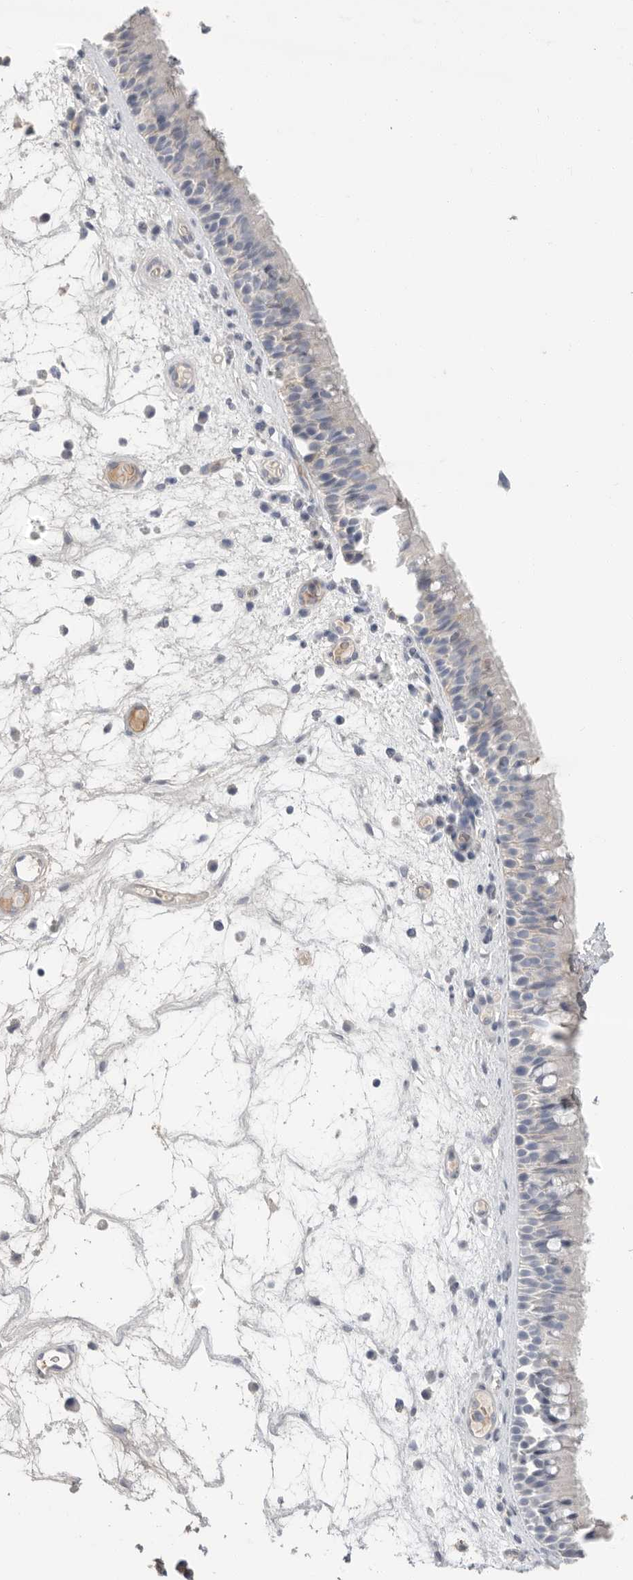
{"staining": {"intensity": "negative", "quantity": "none", "location": "none"}, "tissue": "nasopharynx", "cell_type": "Respiratory epithelial cells", "image_type": "normal", "snomed": [{"axis": "morphology", "description": "Normal tissue, NOS"}, {"axis": "morphology", "description": "Inflammation, NOS"}, {"axis": "morphology", "description": "Malignant melanoma, Metastatic site"}, {"axis": "topography", "description": "Nasopharynx"}], "caption": "Immunohistochemistry (IHC) image of normal human nasopharynx stained for a protein (brown), which reveals no positivity in respiratory epithelial cells.", "gene": "APOA2", "patient": {"sex": "male", "age": 70}}